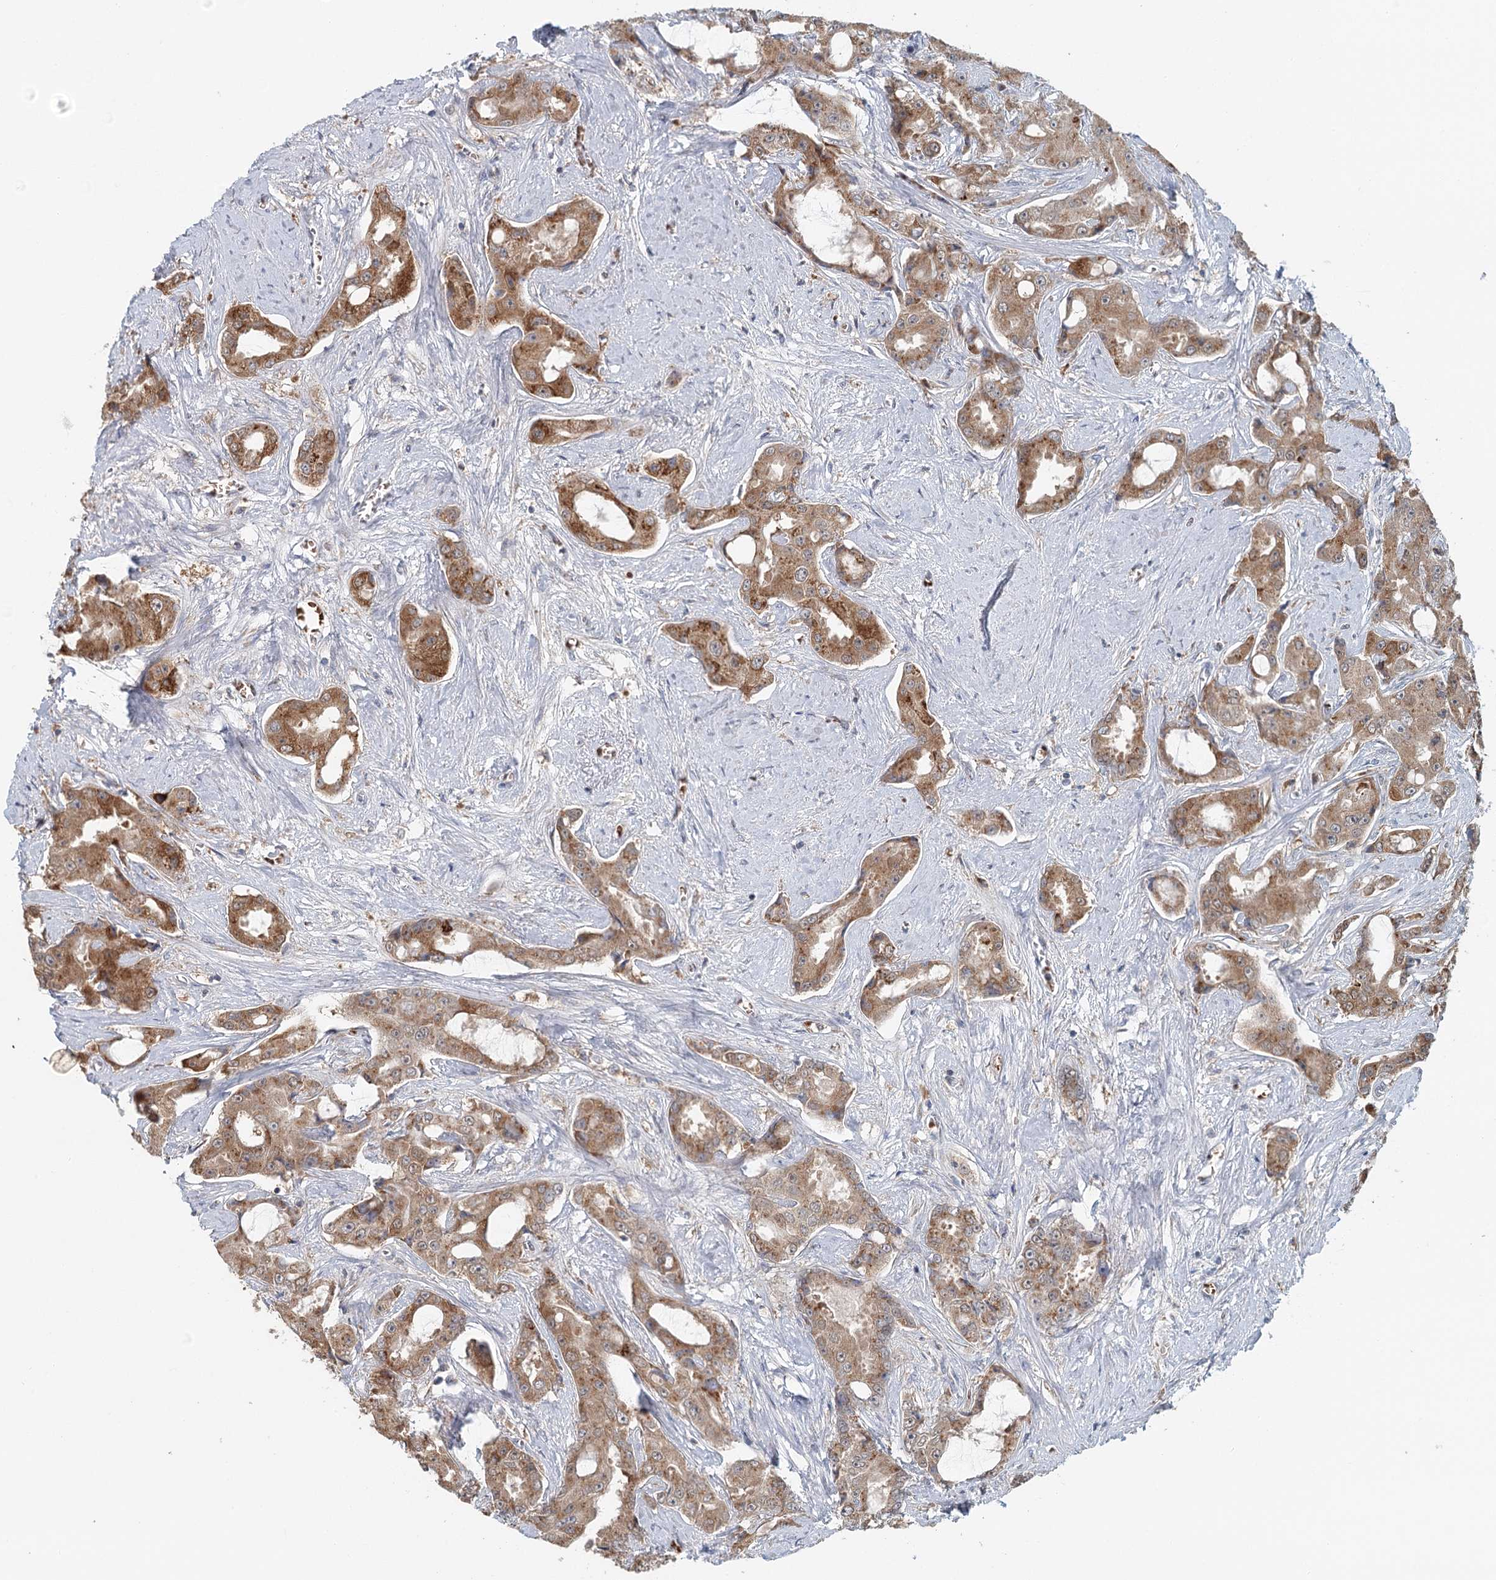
{"staining": {"intensity": "moderate", "quantity": ">75%", "location": "cytoplasmic/membranous"}, "tissue": "prostate cancer", "cell_type": "Tumor cells", "image_type": "cancer", "snomed": [{"axis": "morphology", "description": "Adenocarcinoma, High grade"}, {"axis": "topography", "description": "Prostate"}], "caption": "The histopathology image demonstrates immunohistochemical staining of prostate cancer. There is moderate cytoplasmic/membranous staining is identified in approximately >75% of tumor cells.", "gene": "ADK", "patient": {"sex": "male", "age": 73}}